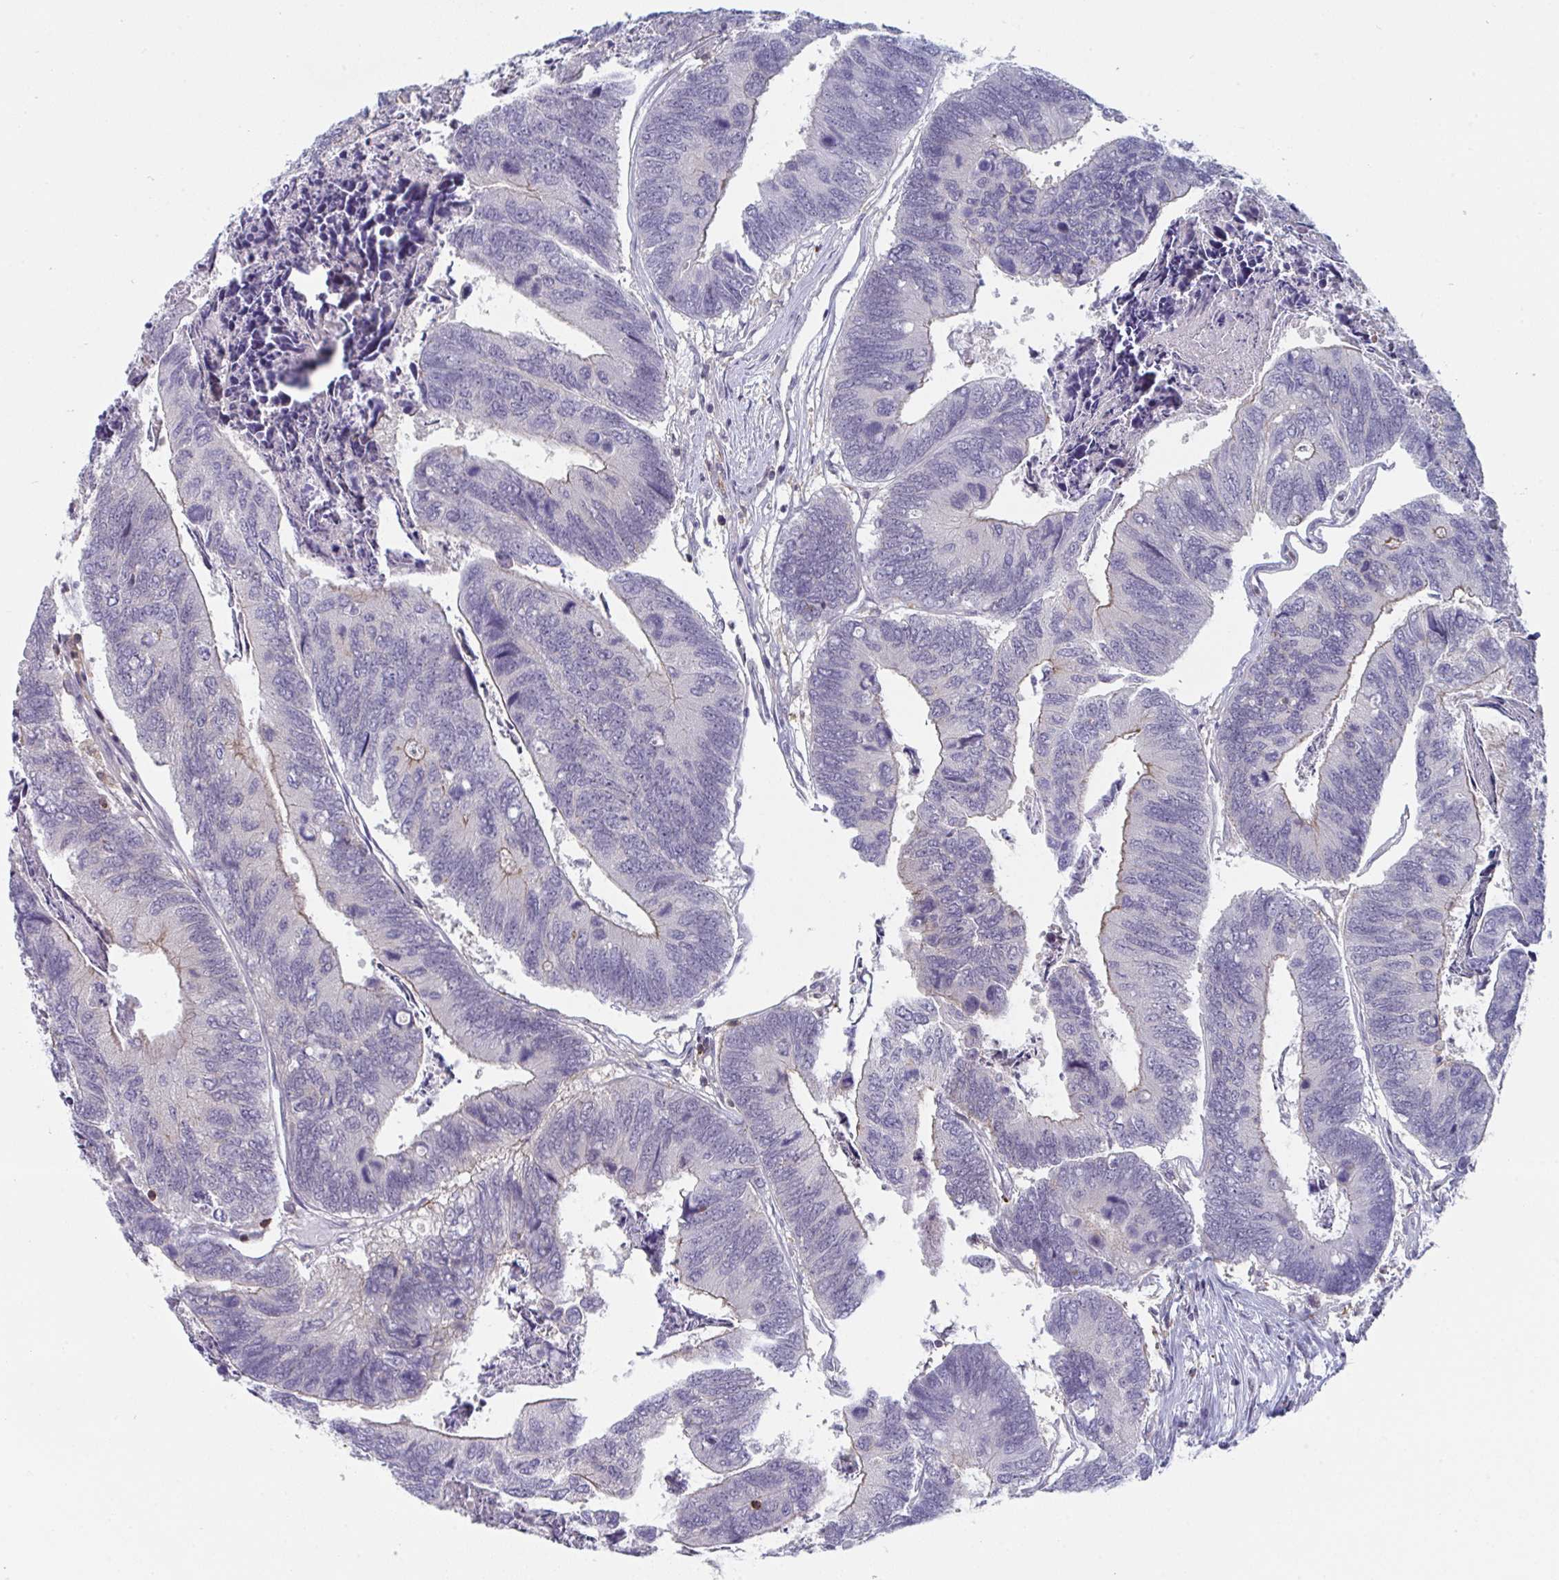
{"staining": {"intensity": "moderate", "quantity": "<25%", "location": "cytoplasmic/membranous"}, "tissue": "colorectal cancer", "cell_type": "Tumor cells", "image_type": "cancer", "snomed": [{"axis": "morphology", "description": "Adenocarcinoma, NOS"}, {"axis": "topography", "description": "Colon"}], "caption": "Immunohistochemistry (IHC) (DAB) staining of adenocarcinoma (colorectal) demonstrates moderate cytoplasmic/membranous protein positivity in approximately <25% of tumor cells.", "gene": "DISP2", "patient": {"sex": "female", "age": 67}}